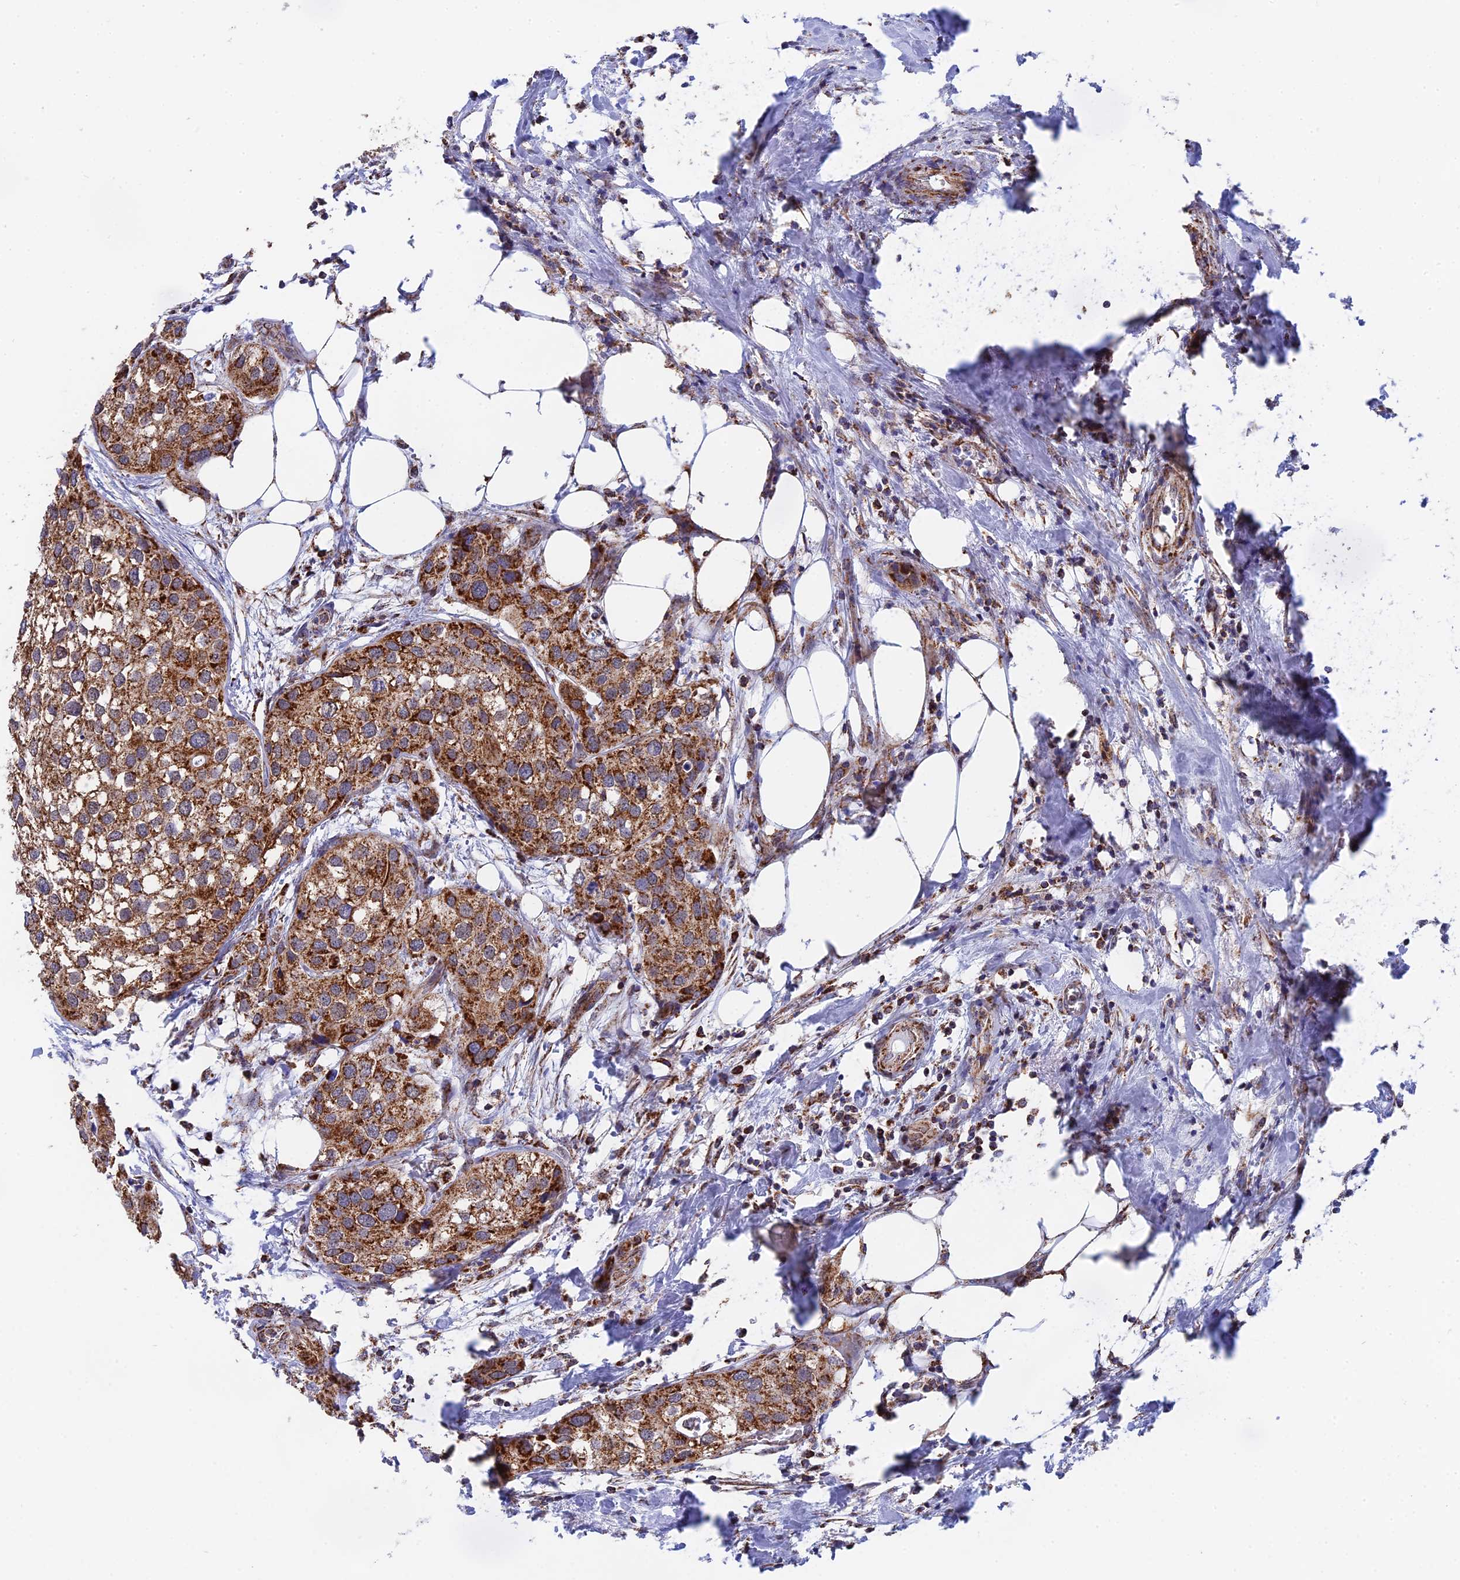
{"staining": {"intensity": "strong", "quantity": ">75%", "location": "cytoplasmic/membranous"}, "tissue": "urothelial cancer", "cell_type": "Tumor cells", "image_type": "cancer", "snomed": [{"axis": "morphology", "description": "Urothelial carcinoma, High grade"}, {"axis": "topography", "description": "Urinary bladder"}], "caption": "IHC of high-grade urothelial carcinoma shows high levels of strong cytoplasmic/membranous positivity in approximately >75% of tumor cells.", "gene": "CDC16", "patient": {"sex": "male", "age": 64}}